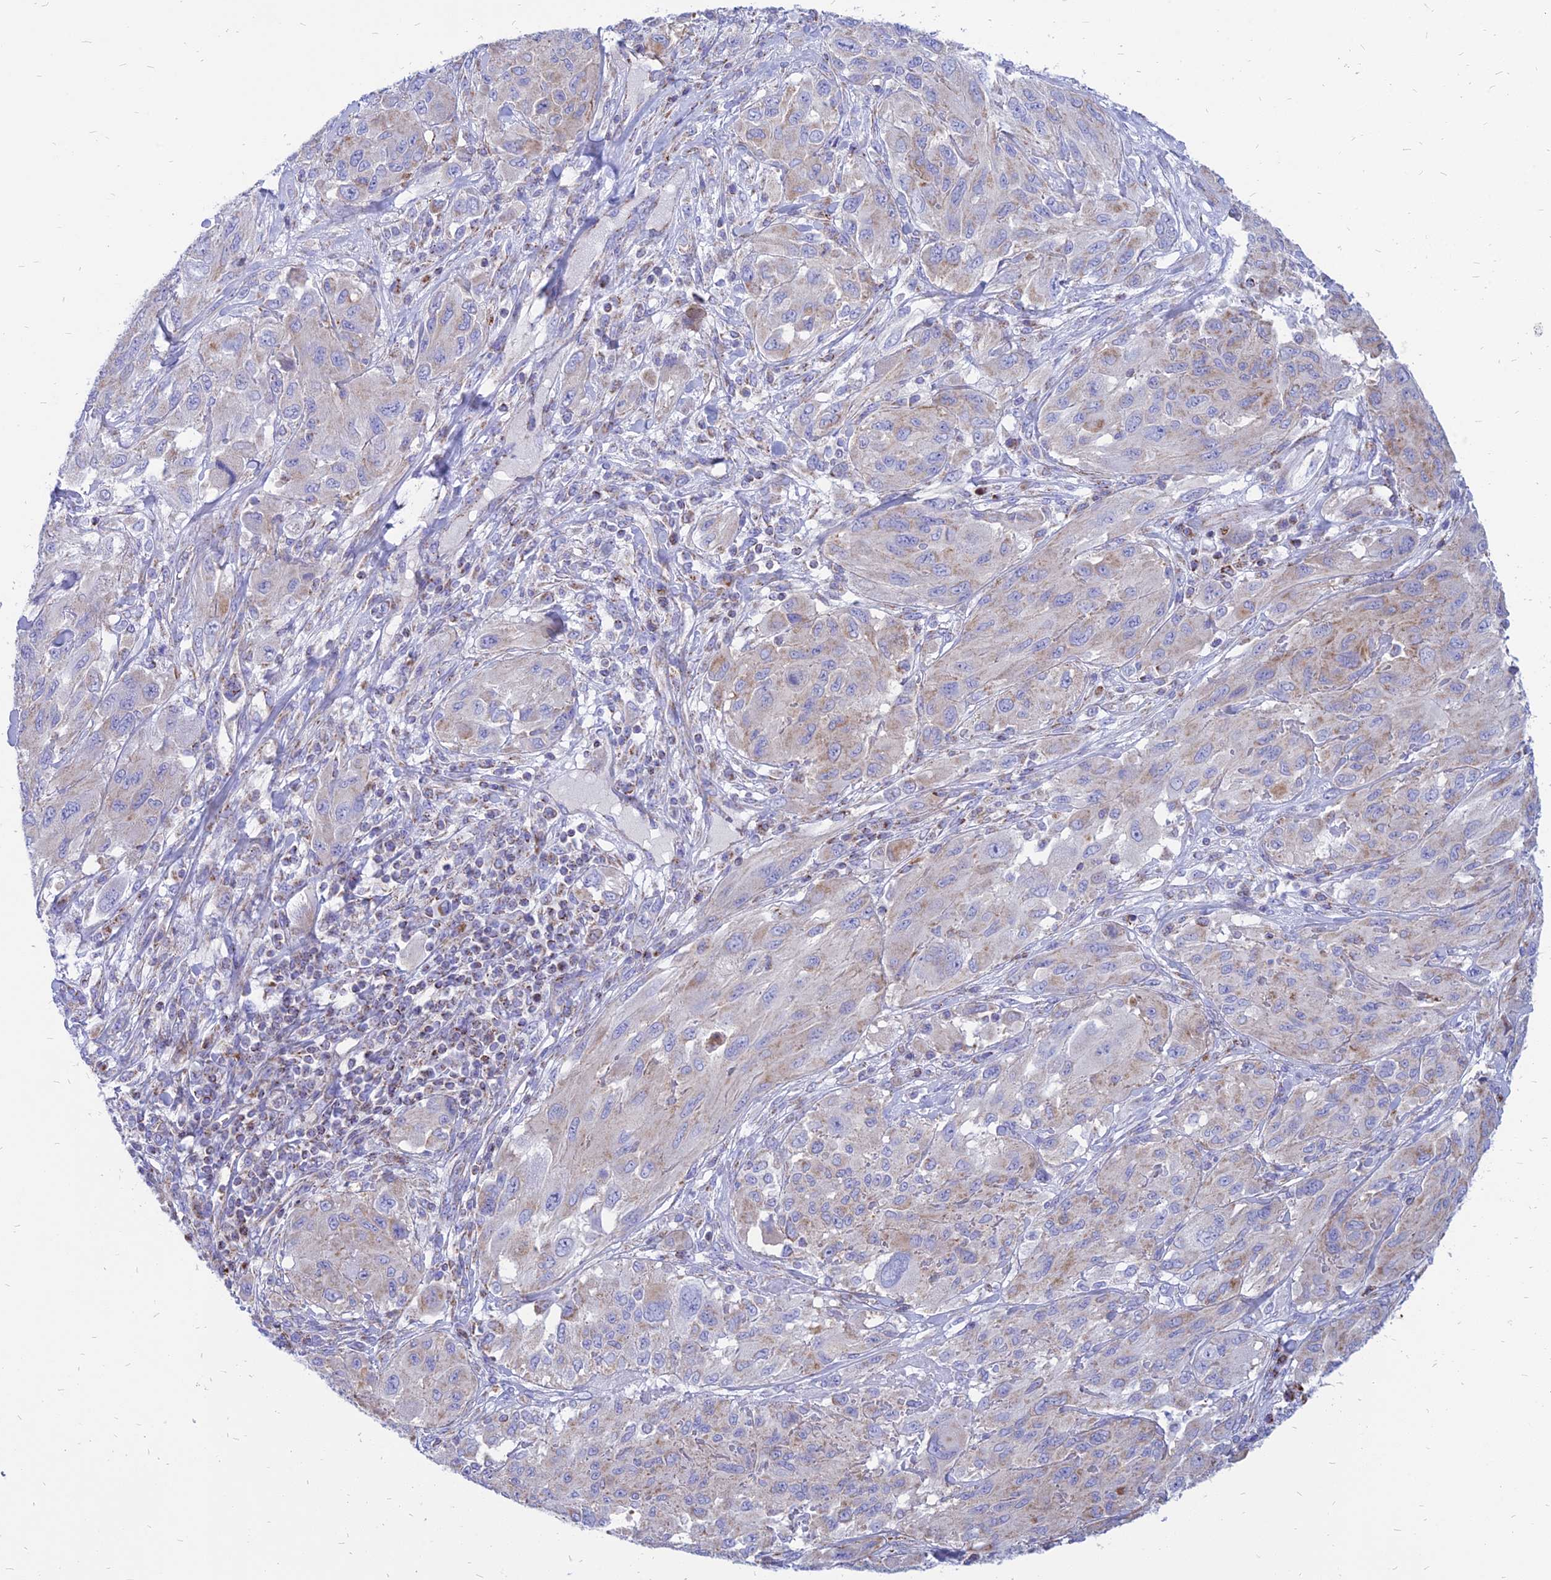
{"staining": {"intensity": "weak", "quantity": "<25%", "location": "cytoplasmic/membranous"}, "tissue": "melanoma", "cell_type": "Tumor cells", "image_type": "cancer", "snomed": [{"axis": "morphology", "description": "Malignant melanoma, NOS"}, {"axis": "topography", "description": "Skin"}], "caption": "IHC image of human melanoma stained for a protein (brown), which exhibits no expression in tumor cells.", "gene": "PACC1", "patient": {"sex": "female", "age": 91}}